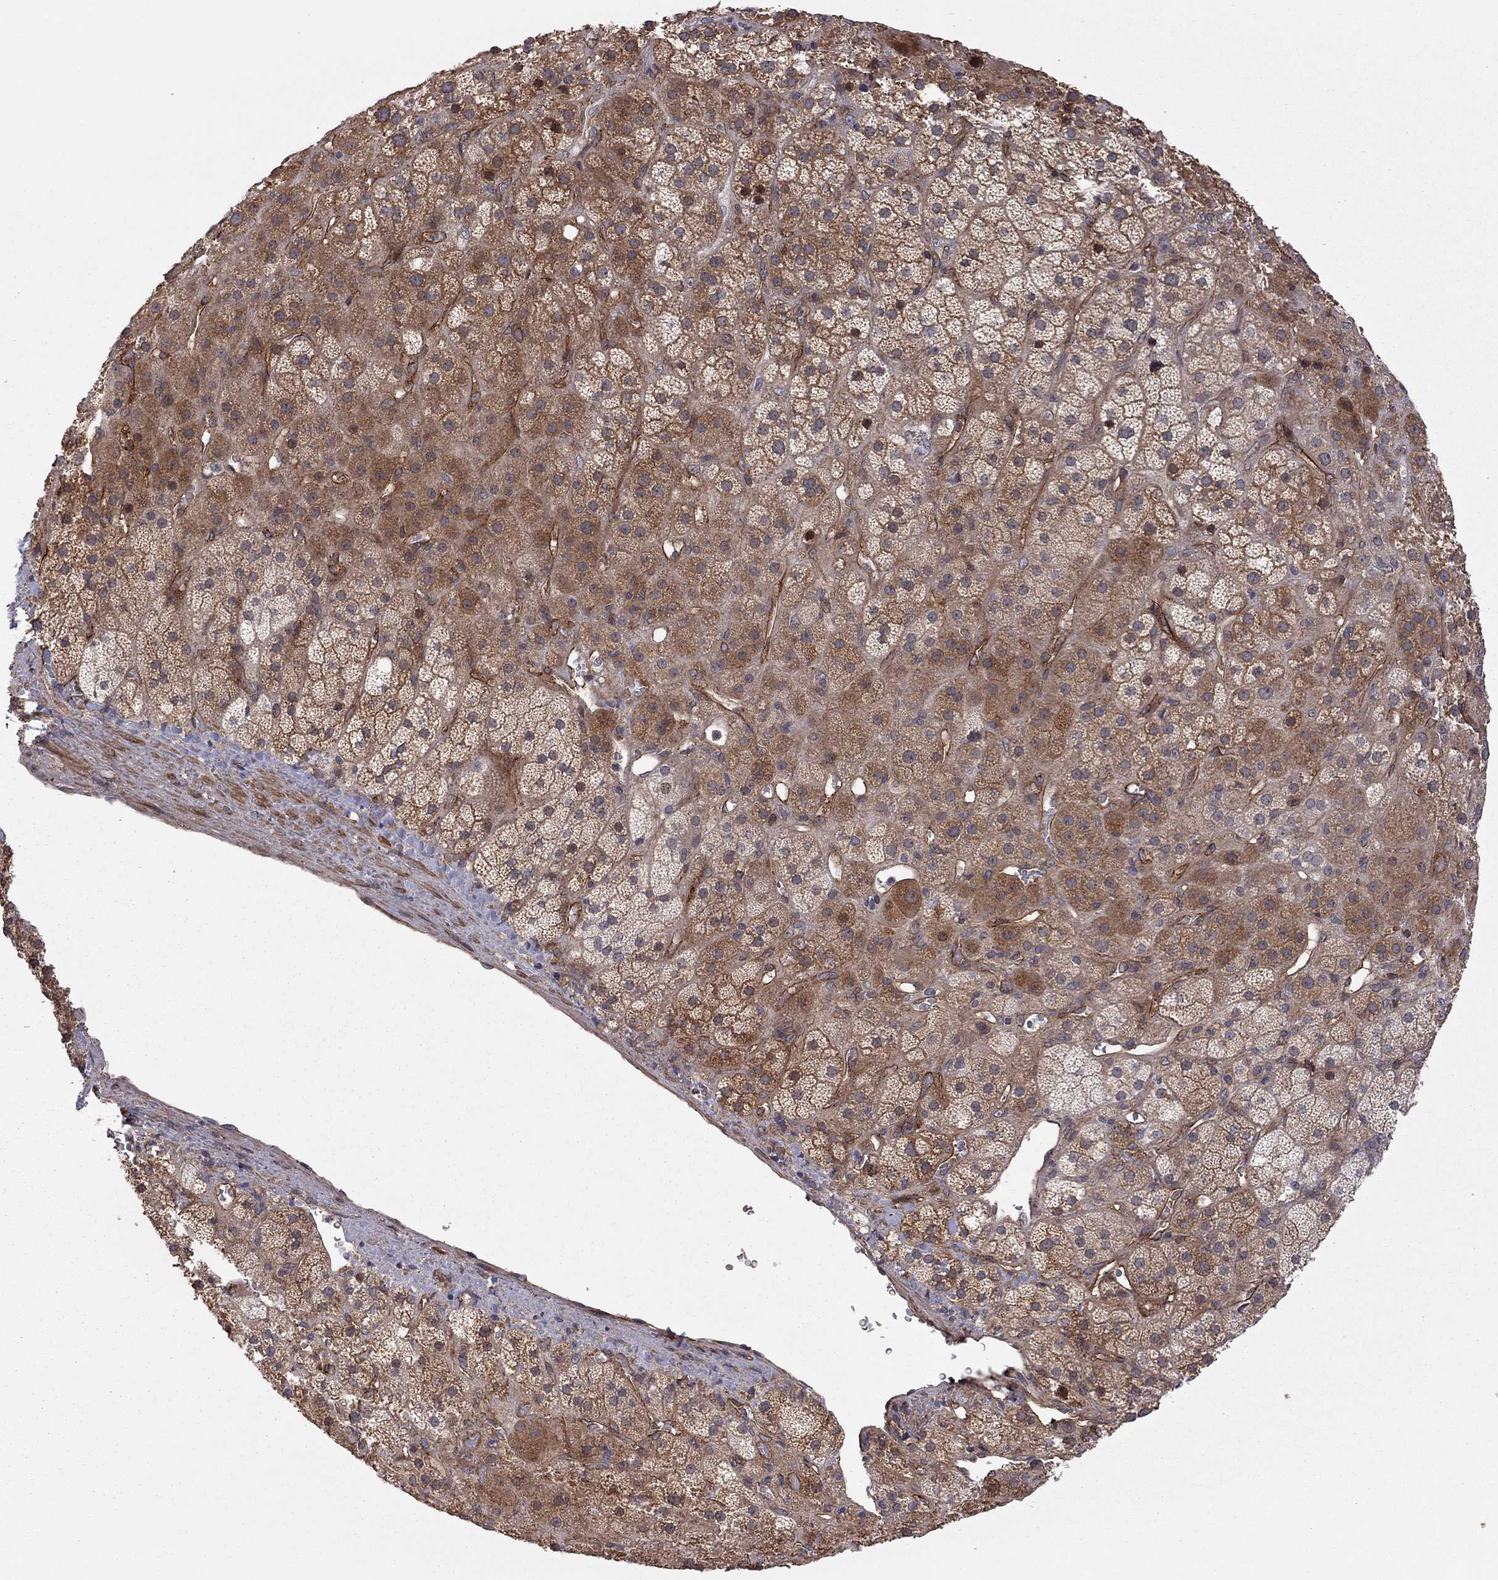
{"staining": {"intensity": "moderate", "quantity": ">75%", "location": "cytoplasmic/membranous"}, "tissue": "adrenal gland", "cell_type": "Glandular cells", "image_type": "normal", "snomed": [{"axis": "morphology", "description": "Normal tissue, NOS"}, {"axis": "topography", "description": "Adrenal gland"}], "caption": "A histopathology image of human adrenal gland stained for a protein shows moderate cytoplasmic/membranous brown staining in glandular cells. The staining was performed using DAB (3,3'-diaminobenzidine), with brown indicating positive protein expression. Nuclei are stained blue with hematoxylin.", "gene": "EXOC3L2", "patient": {"sex": "male", "age": 57}}